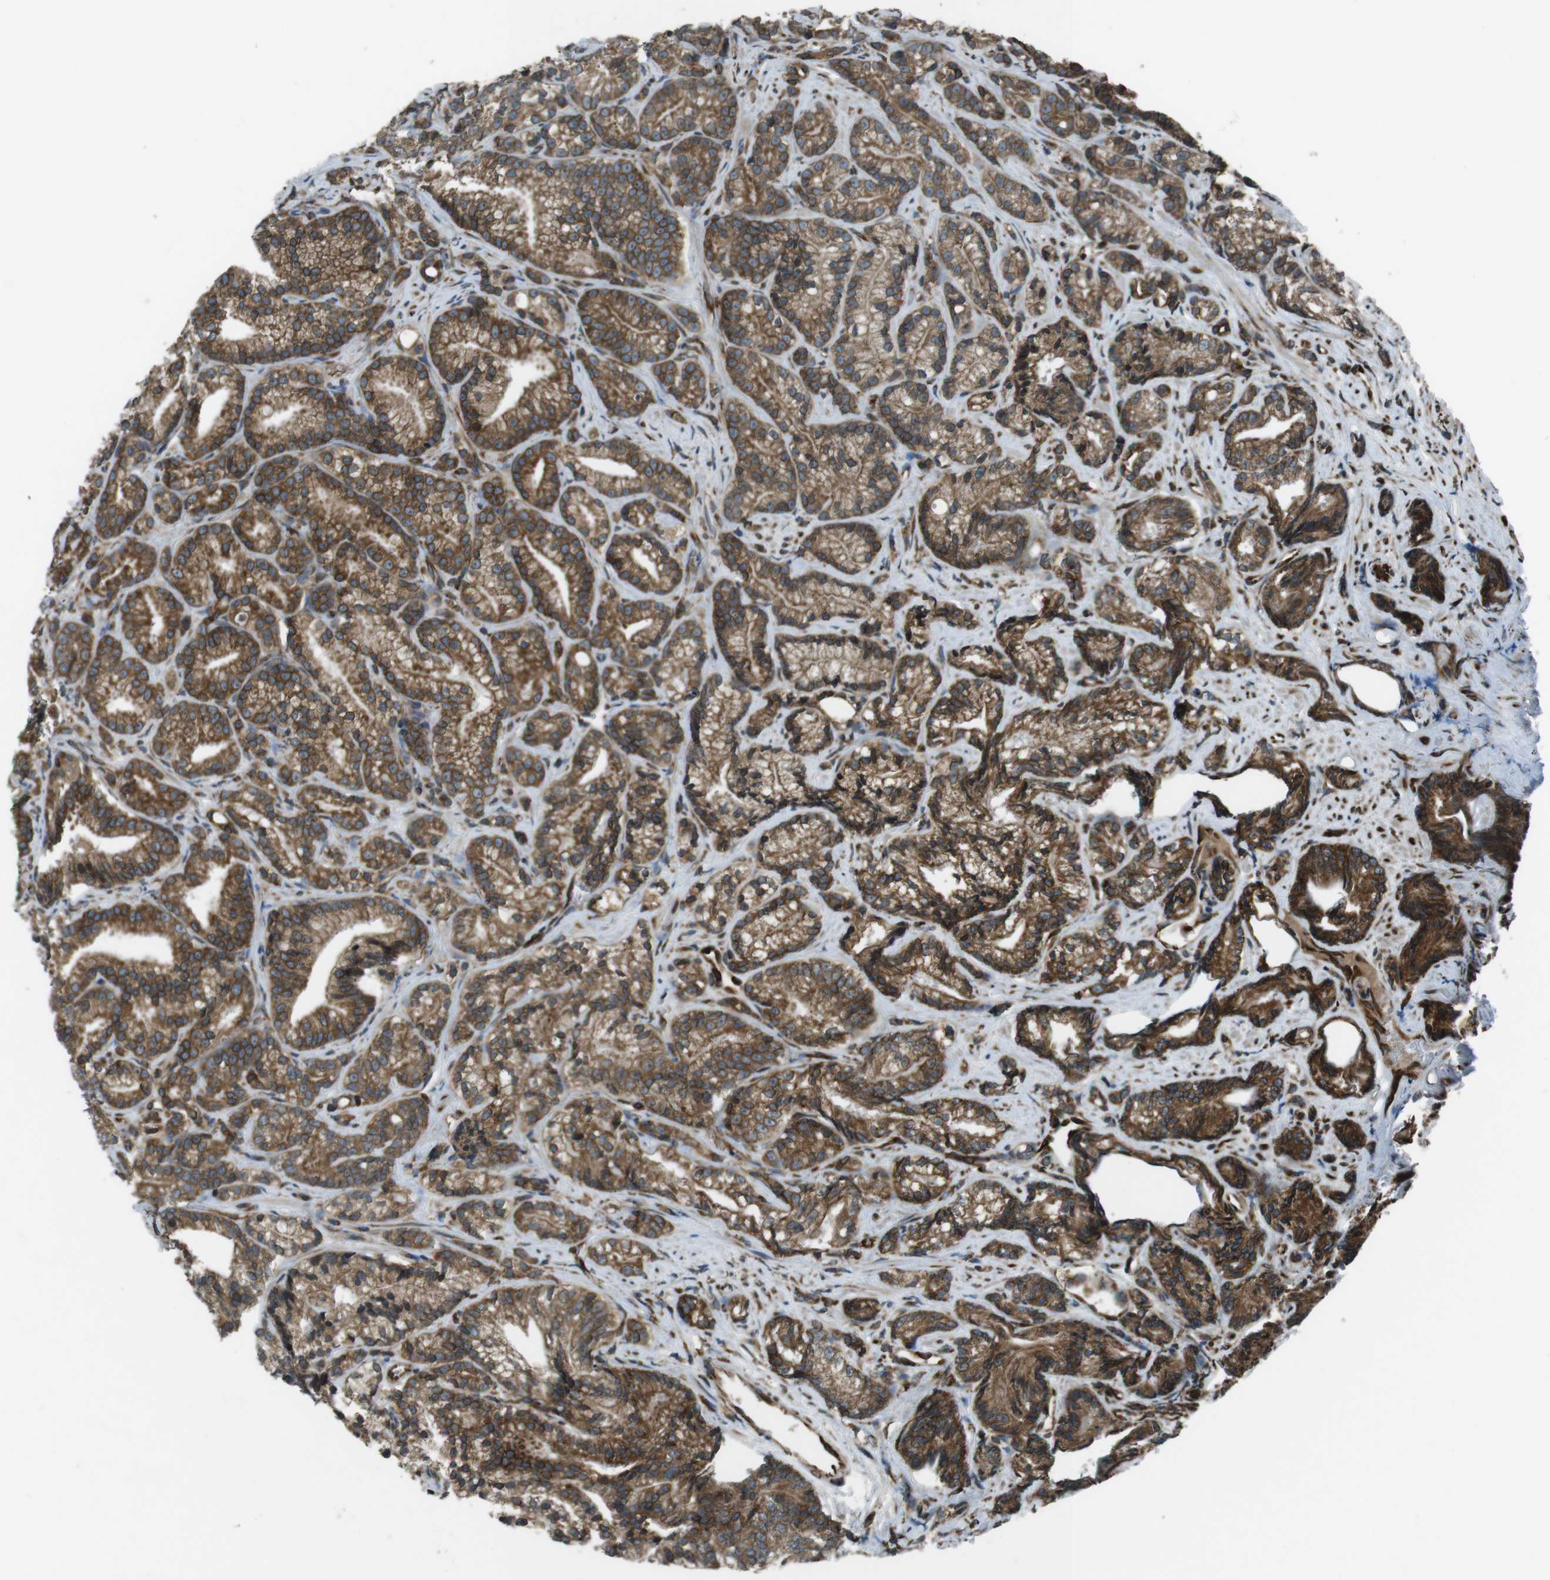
{"staining": {"intensity": "moderate", "quantity": ">75%", "location": "cytoplasmic/membranous"}, "tissue": "prostate cancer", "cell_type": "Tumor cells", "image_type": "cancer", "snomed": [{"axis": "morphology", "description": "Adenocarcinoma, Low grade"}, {"axis": "topography", "description": "Prostate"}], "caption": "Human prostate cancer (low-grade adenocarcinoma) stained for a protein (brown) exhibits moderate cytoplasmic/membranous positive staining in about >75% of tumor cells.", "gene": "KTN1", "patient": {"sex": "male", "age": 89}}